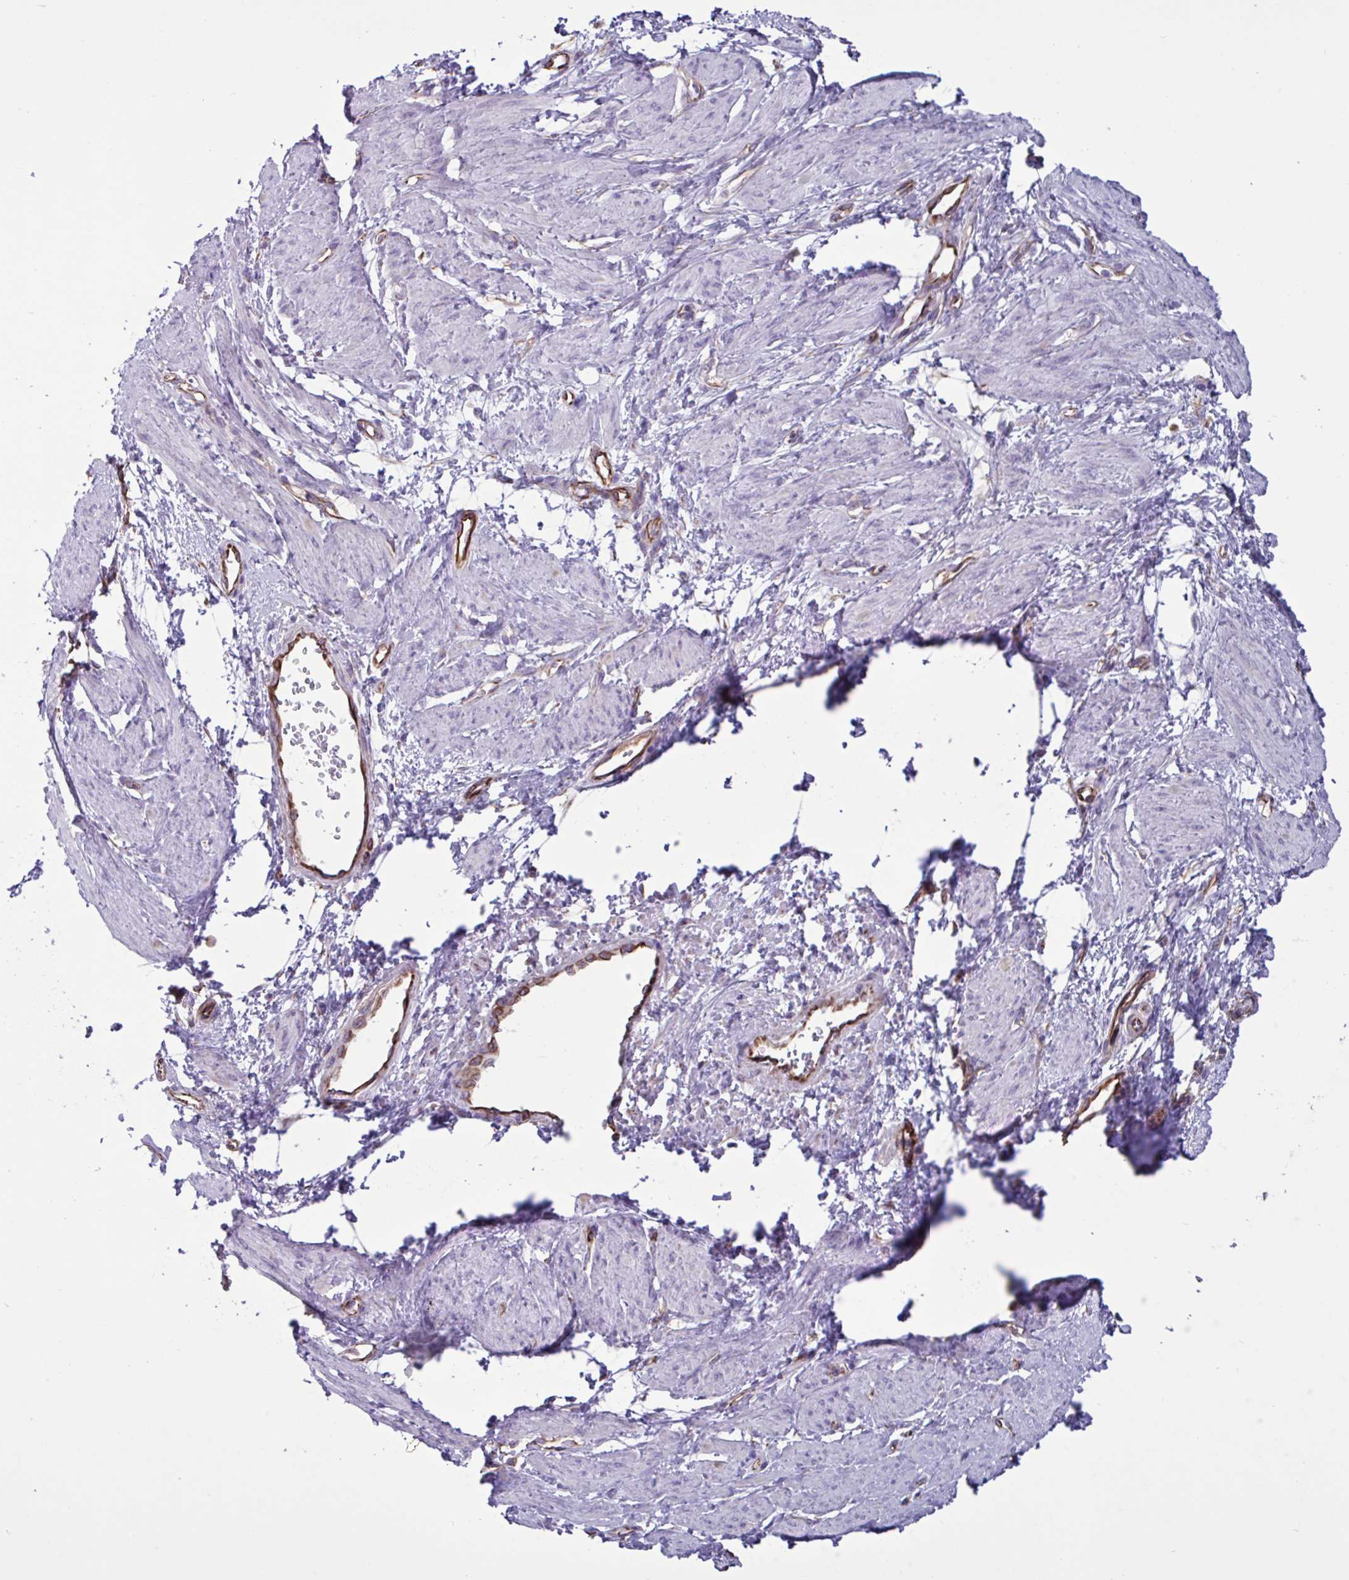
{"staining": {"intensity": "negative", "quantity": "none", "location": "none"}, "tissue": "smooth muscle", "cell_type": "Smooth muscle cells", "image_type": "normal", "snomed": [{"axis": "morphology", "description": "Normal tissue, NOS"}, {"axis": "topography", "description": "Smooth muscle"}, {"axis": "topography", "description": "Uterus"}], "caption": "High power microscopy histopathology image of an IHC image of unremarkable smooth muscle, revealing no significant expression in smooth muscle cells. The staining was performed using DAB (3,3'-diaminobenzidine) to visualize the protein expression in brown, while the nuclei were stained in blue with hematoxylin (Magnification: 20x).", "gene": "TMEM86B", "patient": {"sex": "female", "age": 39}}